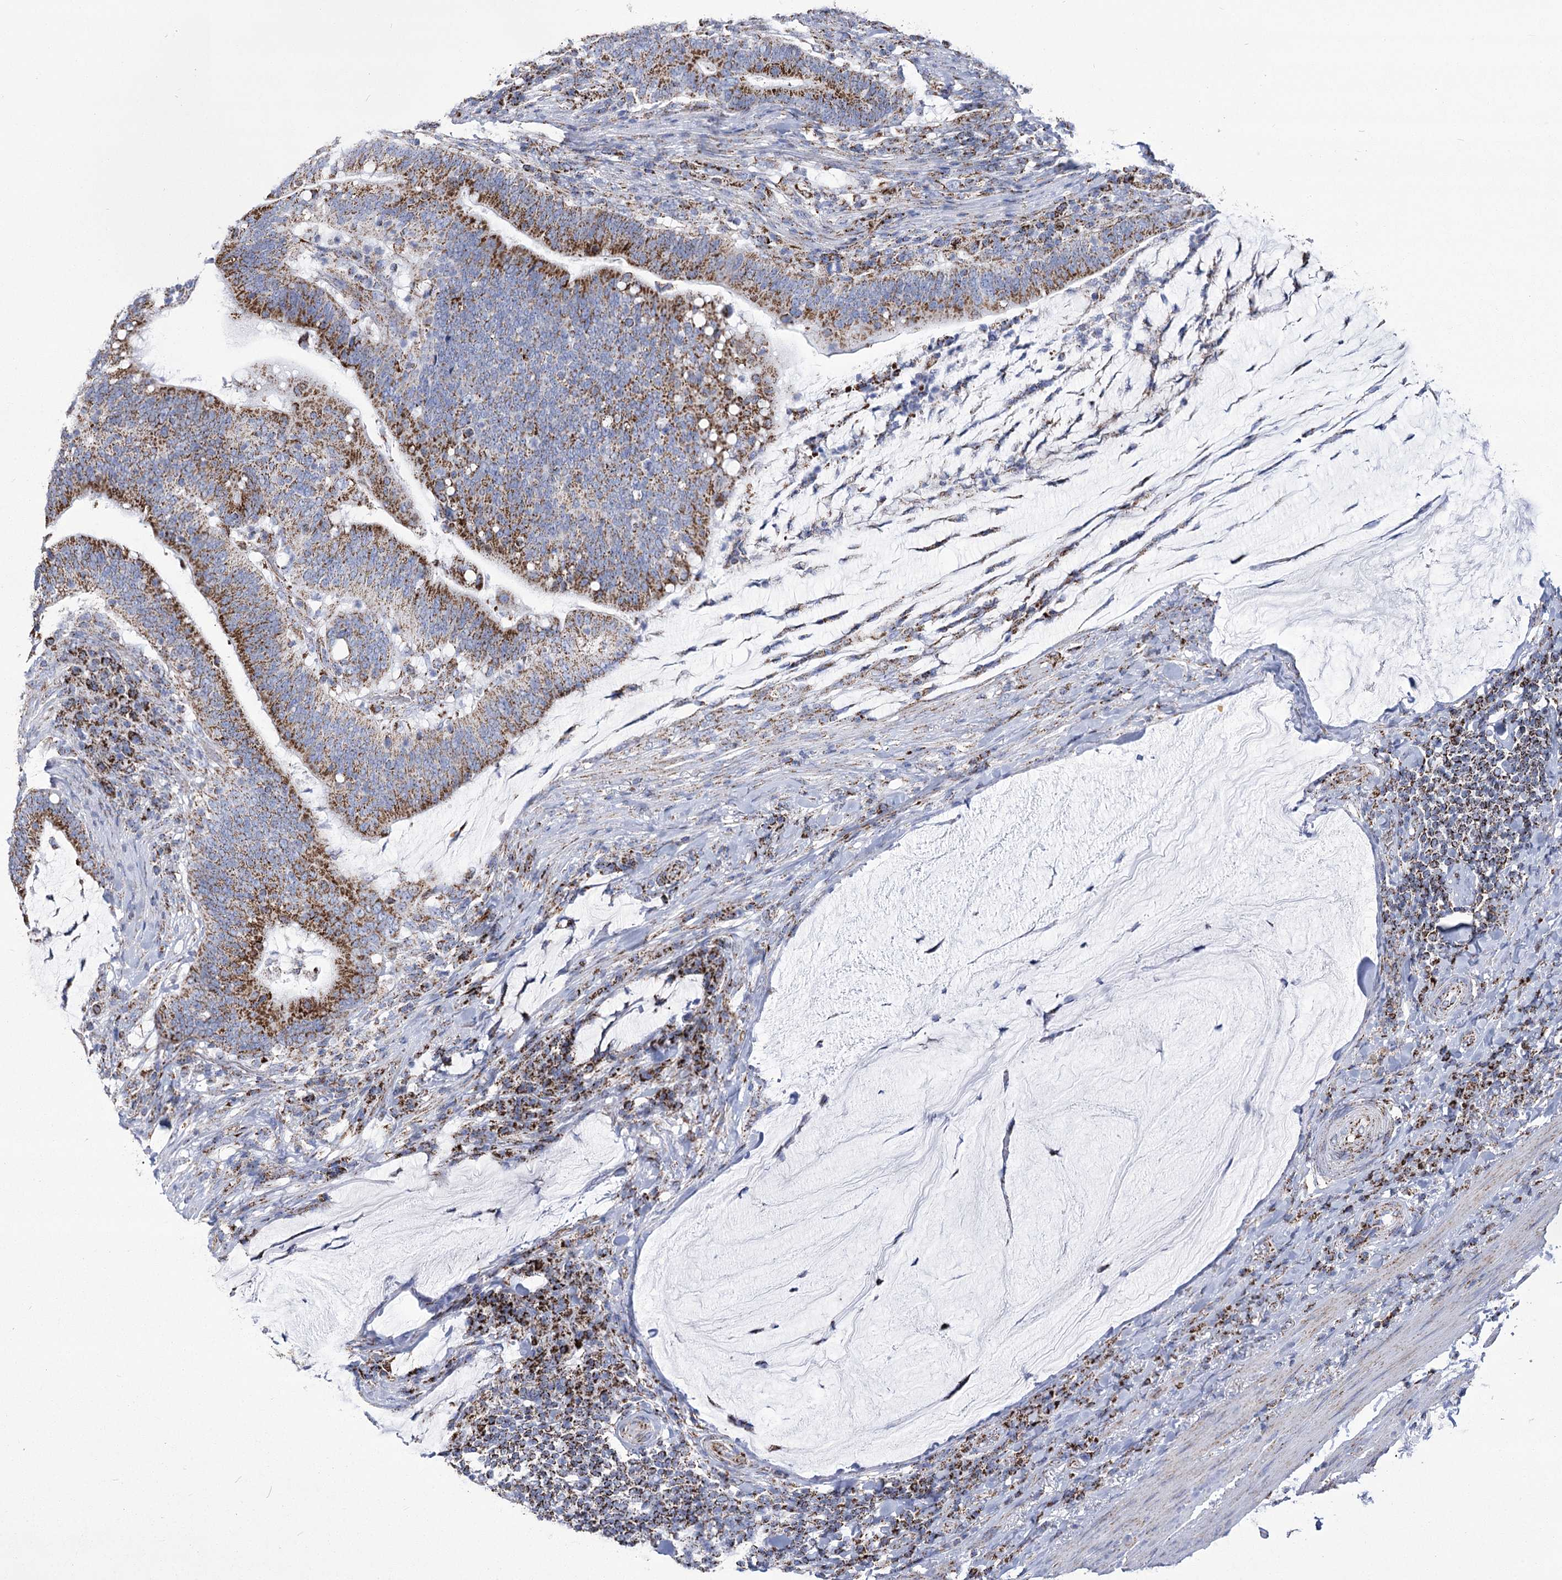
{"staining": {"intensity": "strong", "quantity": "25%-75%", "location": "cytoplasmic/membranous"}, "tissue": "colorectal cancer", "cell_type": "Tumor cells", "image_type": "cancer", "snomed": [{"axis": "morphology", "description": "Normal tissue, NOS"}, {"axis": "morphology", "description": "Adenocarcinoma, NOS"}, {"axis": "topography", "description": "Colon"}], "caption": "Strong cytoplasmic/membranous staining for a protein is present in about 25%-75% of tumor cells of colorectal cancer (adenocarcinoma) using immunohistochemistry (IHC).", "gene": "PDHB", "patient": {"sex": "female", "age": 66}}